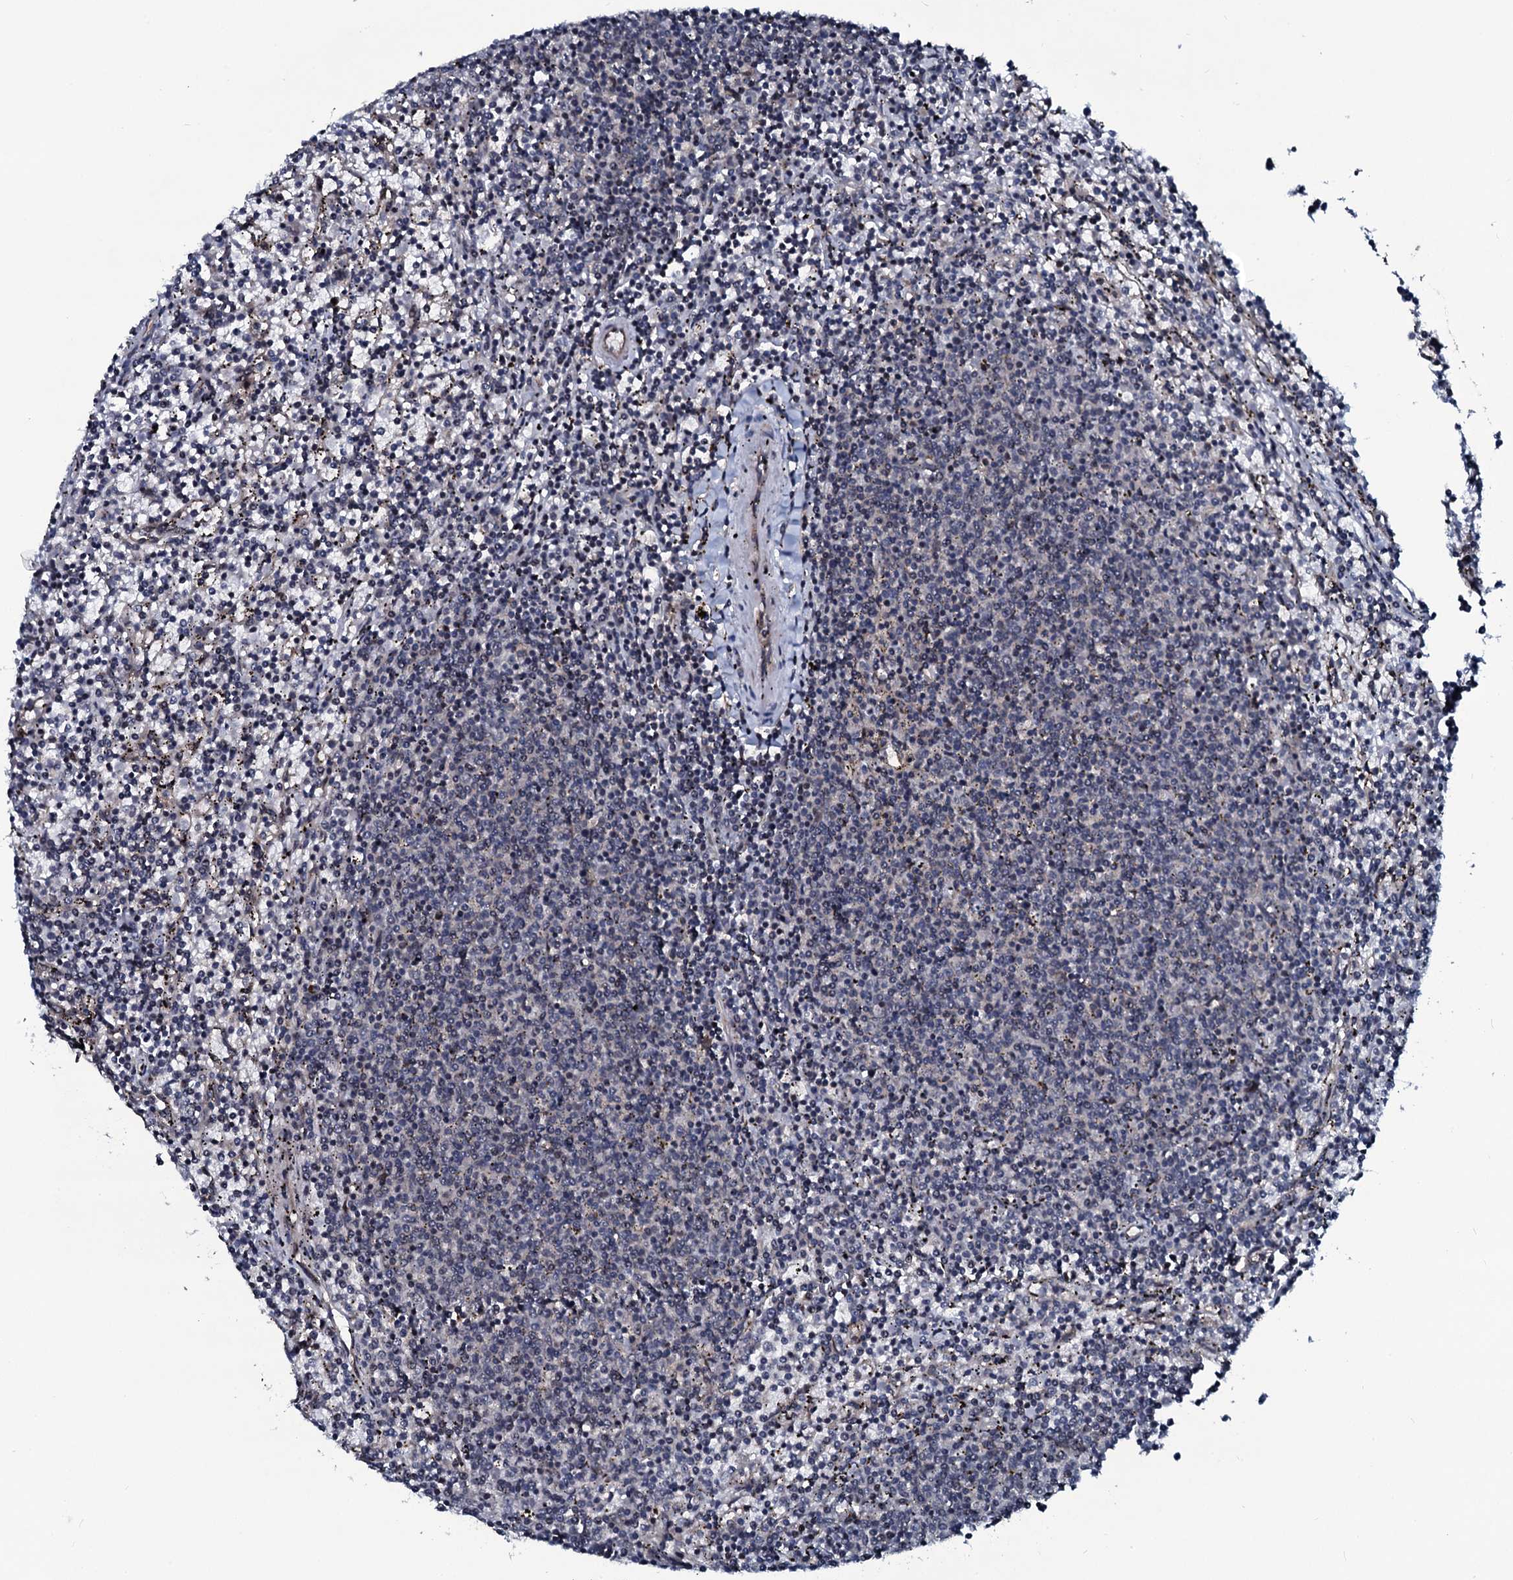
{"staining": {"intensity": "negative", "quantity": "none", "location": "none"}, "tissue": "lymphoma", "cell_type": "Tumor cells", "image_type": "cancer", "snomed": [{"axis": "morphology", "description": "Malignant lymphoma, non-Hodgkin's type, Low grade"}, {"axis": "topography", "description": "Spleen"}], "caption": "This is a image of immunohistochemistry (IHC) staining of lymphoma, which shows no positivity in tumor cells. The staining was performed using DAB to visualize the protein expression in brown, while the nuclei were stained in blue with hematoxylin (Magnification: 20x).", "gene": "OGFOD2", "patient": {"sex": "female", "age": 50}}